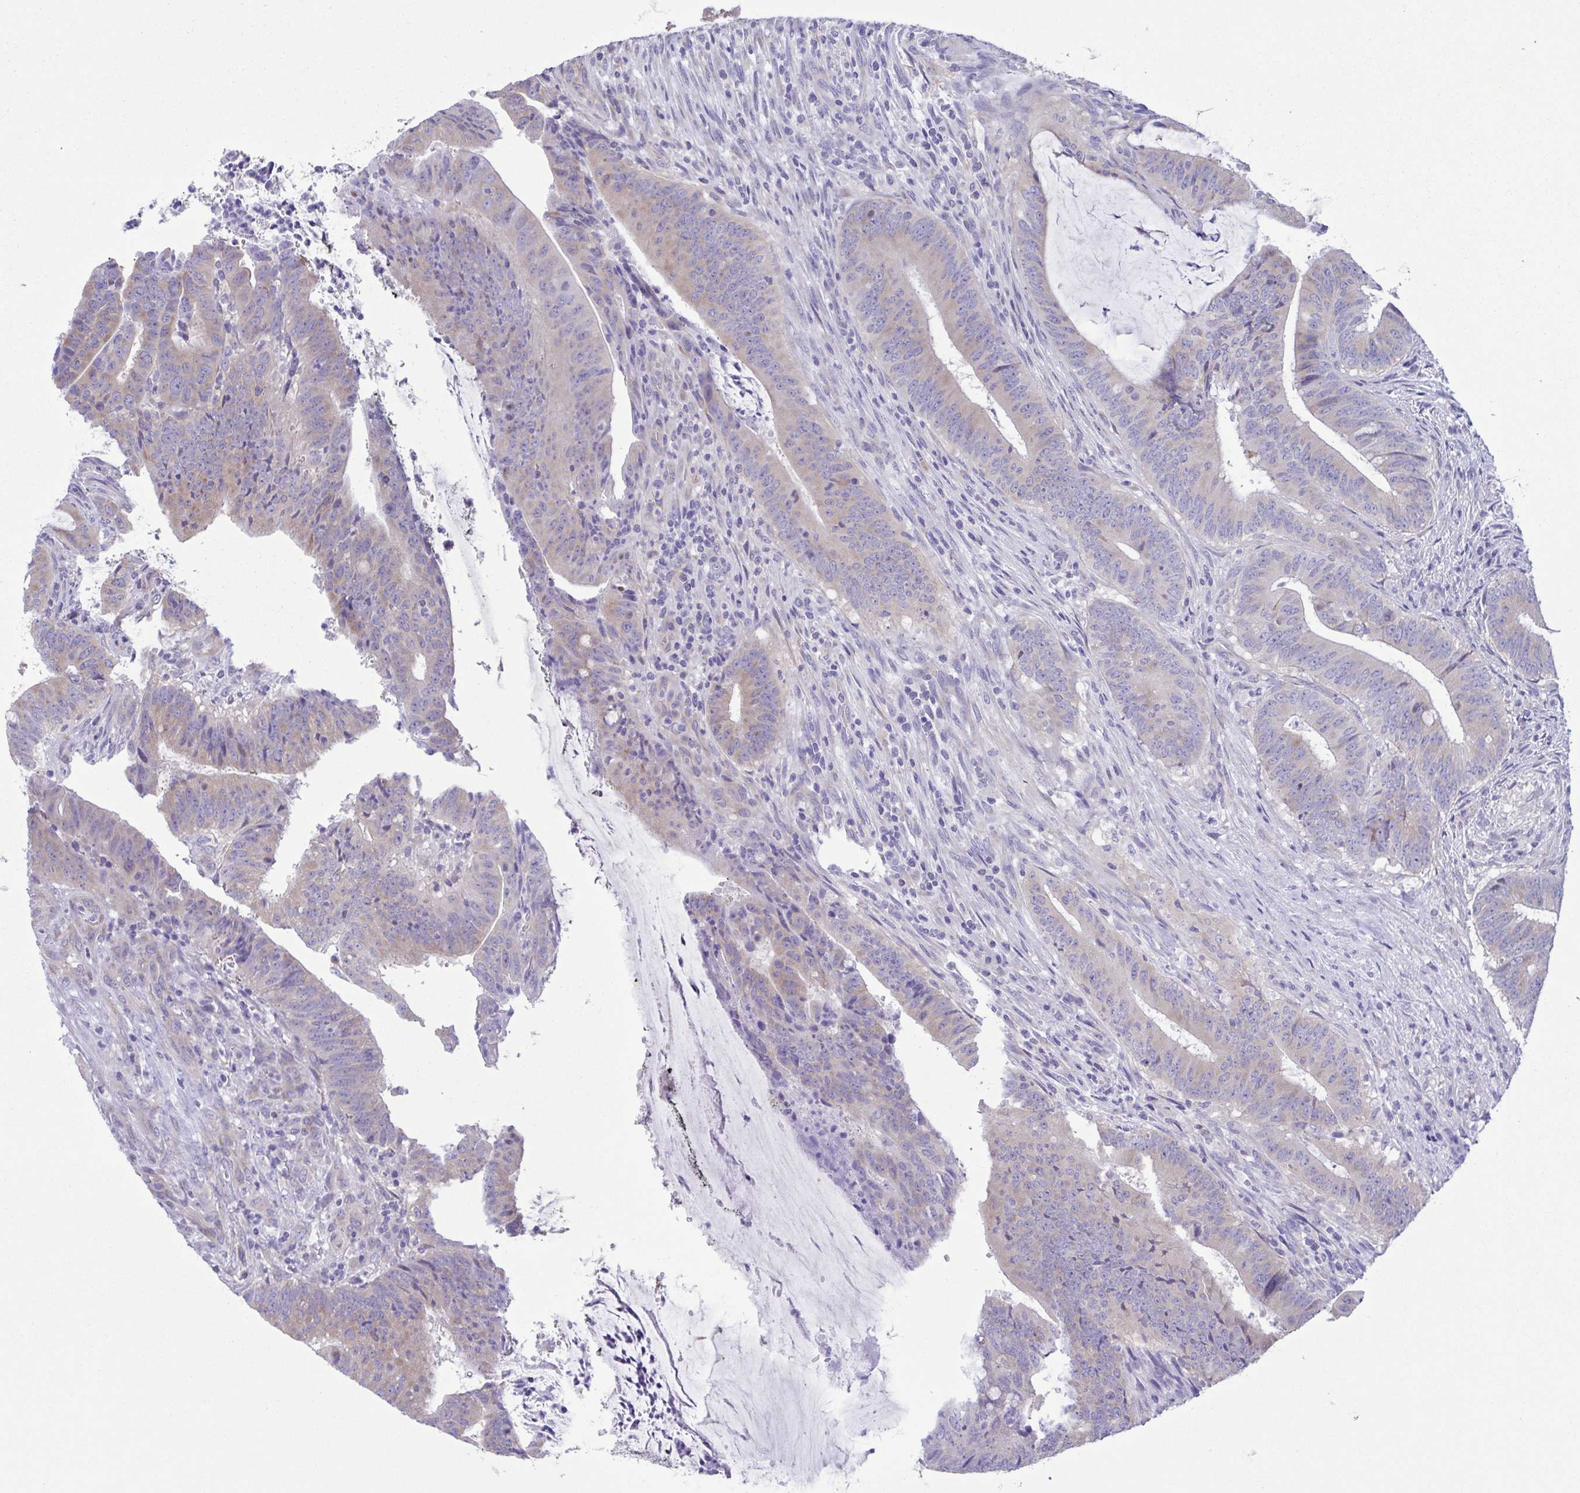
{"staining": {"intensity": "negative", "quantity": "none", "location": "none"}, "tissue": "colorectal cancer", "cell_type": "Tumor cells", "image_type": "cancer", "snomed": [{"axis": "morphology", "description": "Adenocarcinoma, NOS"}, {"axis": "topography", "description": "Colon"}], "caption": "Tumor cells show no significant staining in colorectal cancer. (Stains: DAB immunohistochemistry (IHC) with hematoxylin counter stain, Microscopy: brightfield microscopy at high magnification).", "gene": "TNNI3", "patient": {"sex": "female", "age": 43}}